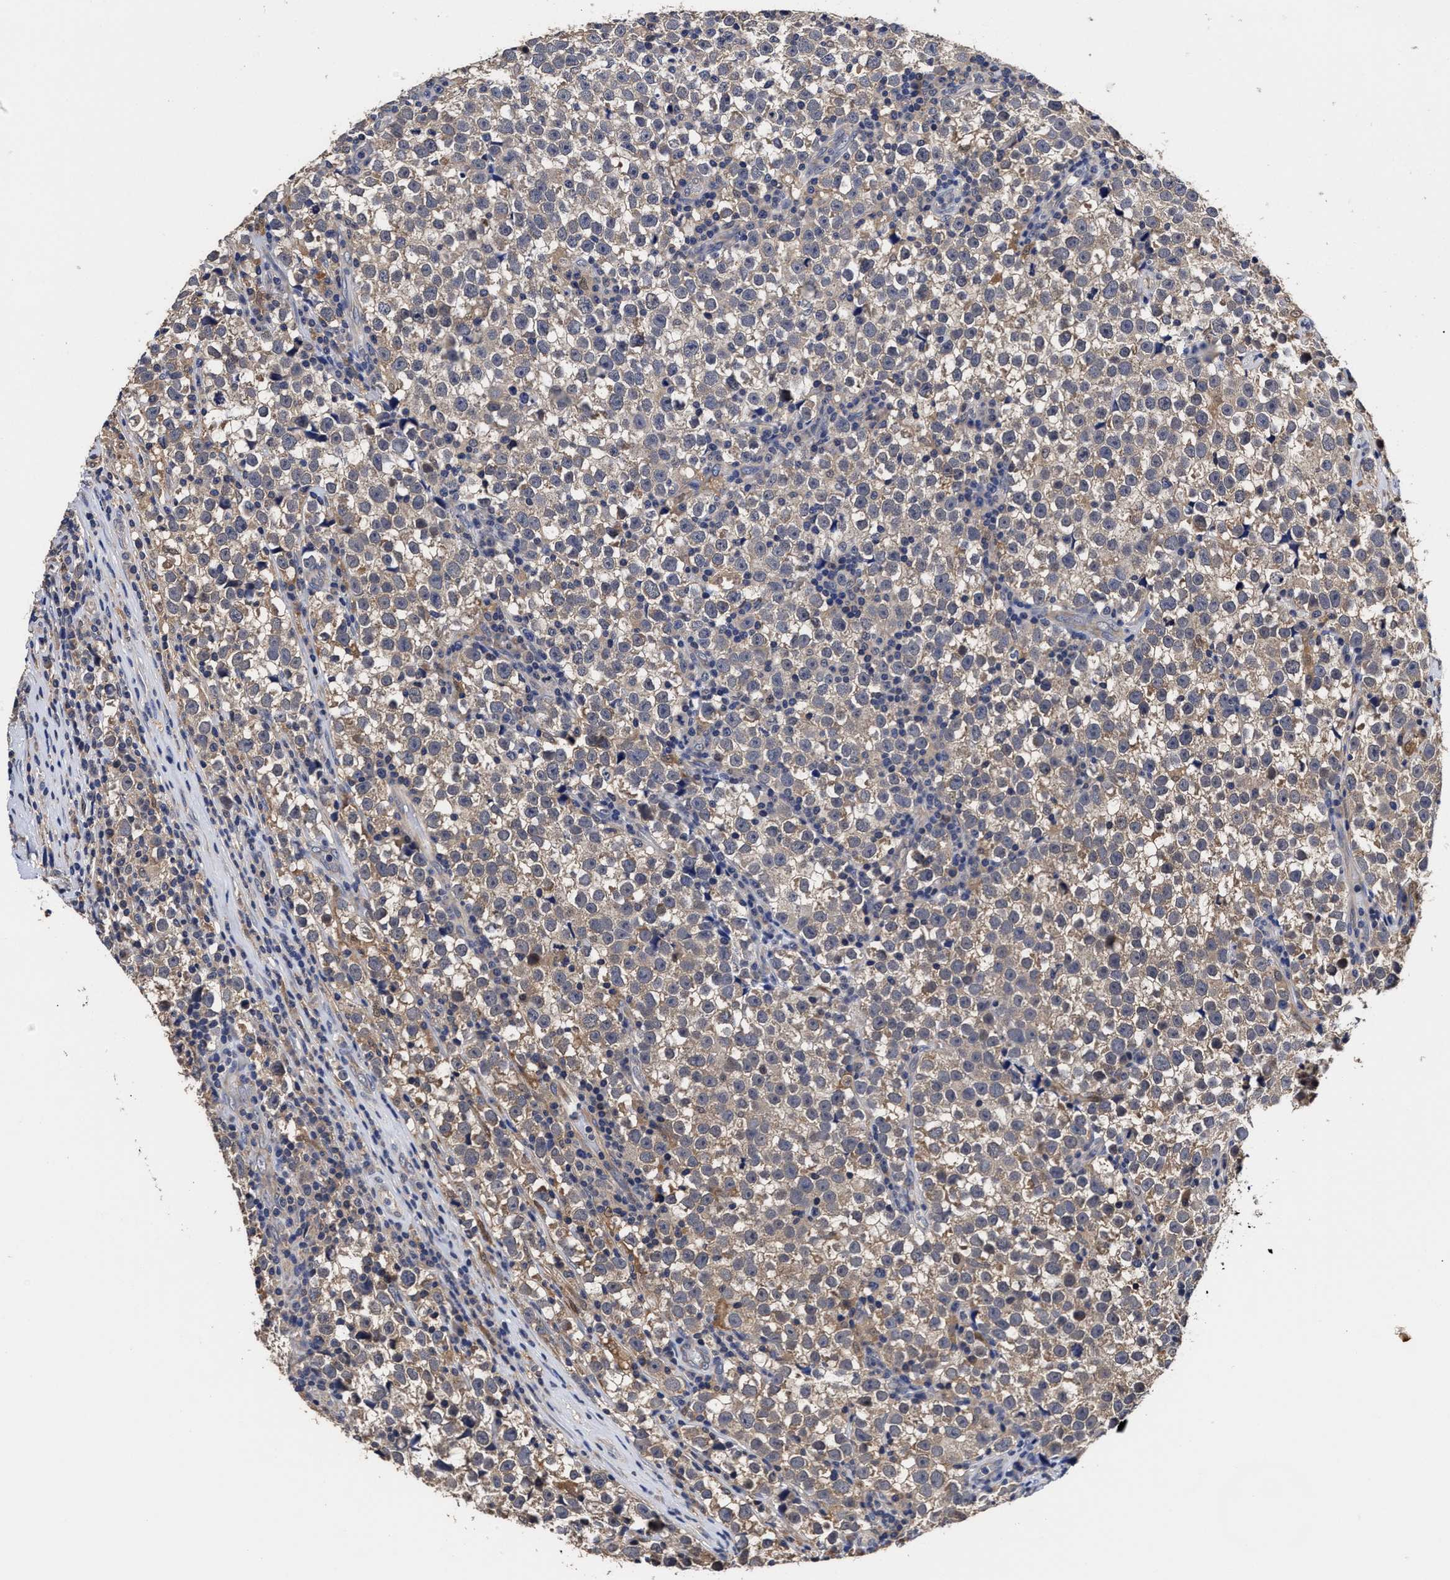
{"staining": {"intensity": "weak", "quantity": ">75%", "location": "cytoplasmic/membranous"}, "tissue": "testis cancer", "cell_type": "Tumor cells", "image_type": "cancer", "snomed": [{"axis": "morphology", "description": "Normal tissue, NOS"}, {"axis": "morphology", "description": "Seminoma, NOS"}, {"axis": "topography", "description": "Testis"}], "caption": "Immunohistochemical staining of testis seminoma exhibits weak cytoplasmic/membranous protein expression in approximately >75% of tumor cells.", "gene": "SOCS5", "patient": {"sex": "male", "age": 43}}